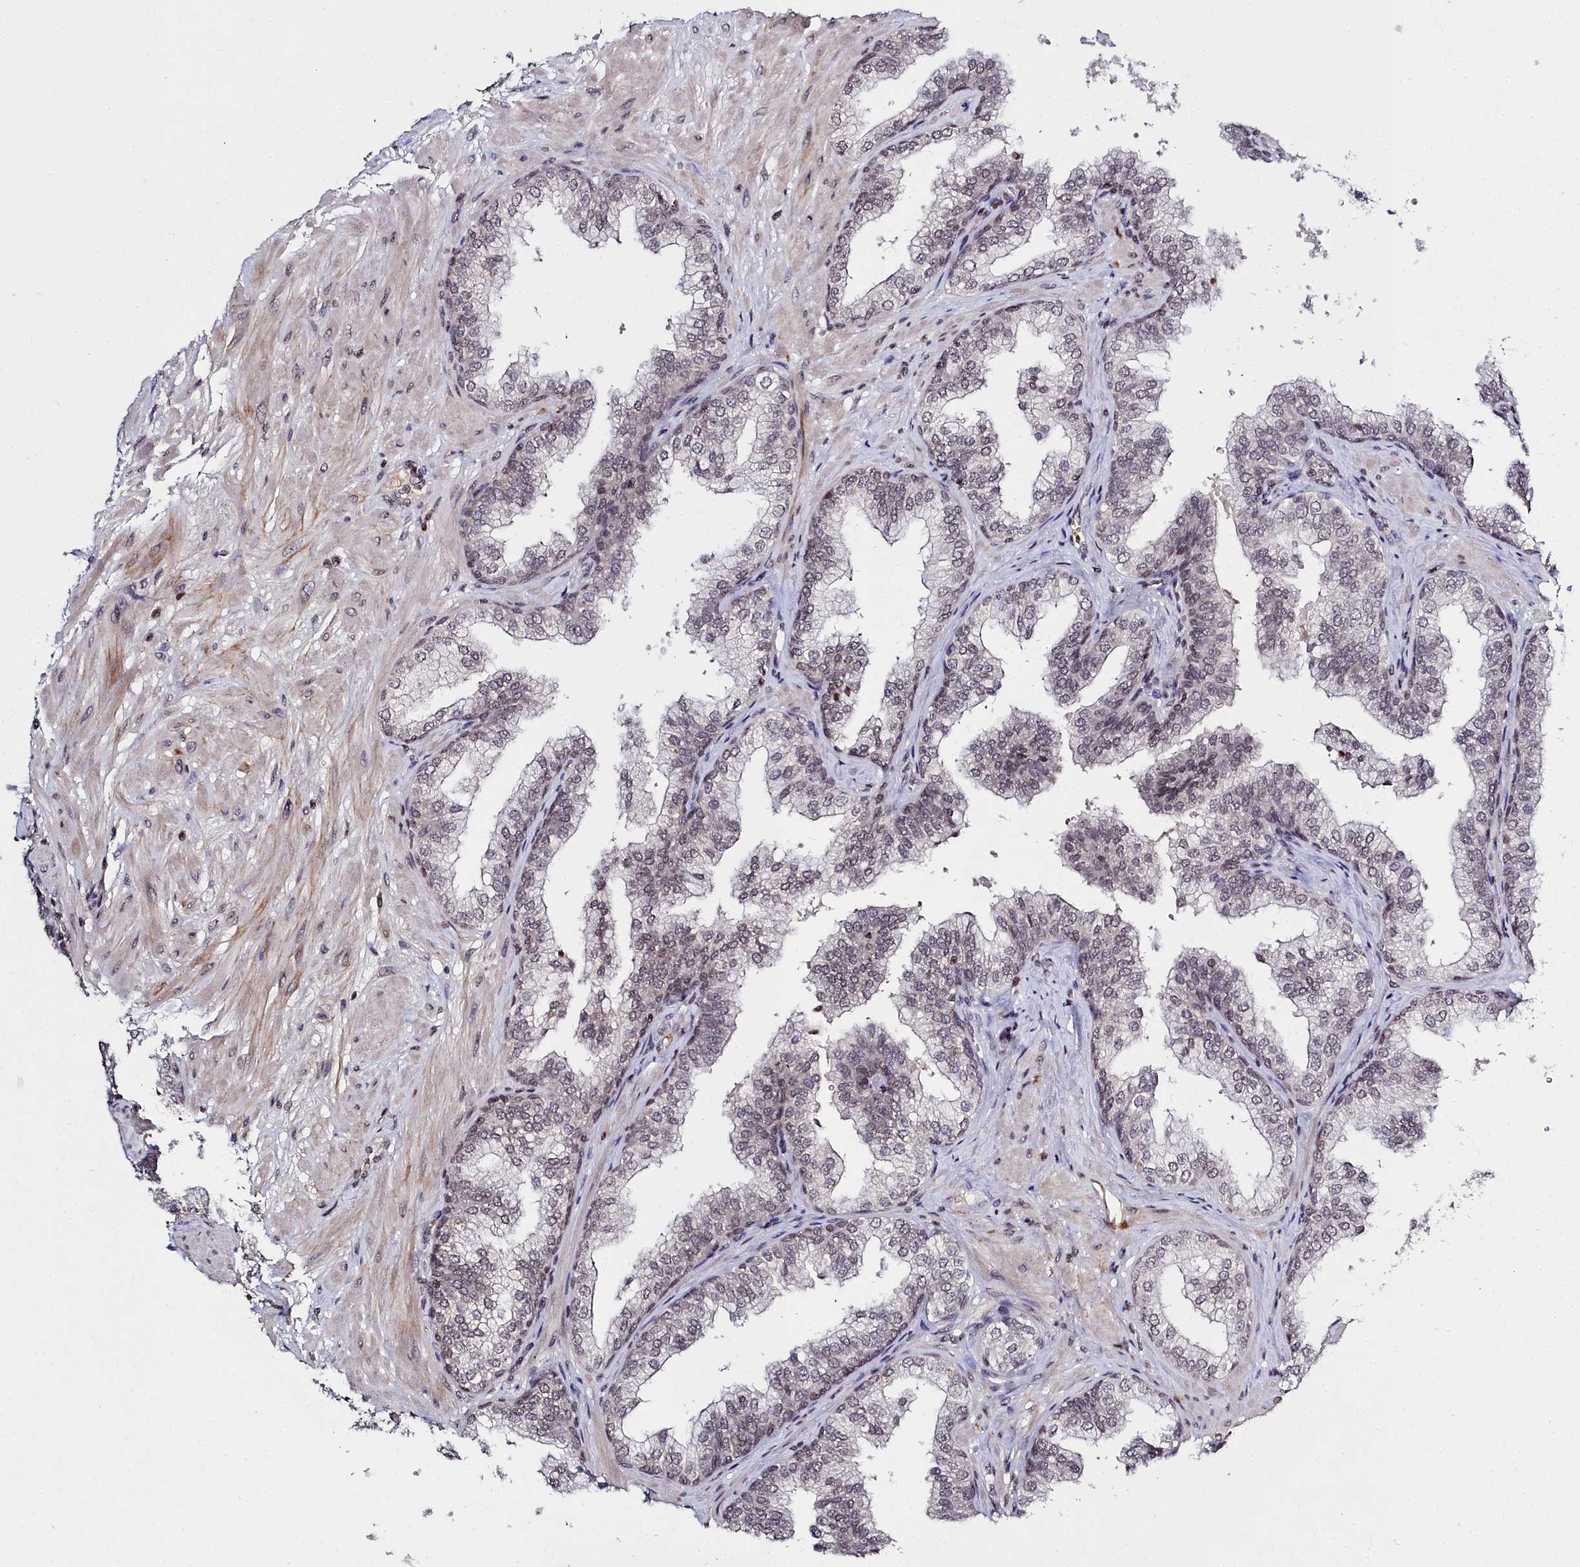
{"staining": {"intensity": "weak", "quantity": "25%-75%", "location": "nuclear"}, "tissue": "prostate", "cell_type": "Glandular cells", "image_type": "normal", "snomed": [{"axis": "morphology", "description": "Normal tissue, NOS"}, {"axis": "topography", "description": "Prostate"}], "caption": "A brown stain highlights weak nuclear positivity of a protein in glandular cells of unremarkable human prostate. (Stains: DAB (3,3'-diaminobenzidine) in brown, nuclei in blue, Microscopy: brightfield microscopy at high magnification).", "gene": "FZD4", "patient": {"sex": "male", "age": 60}}